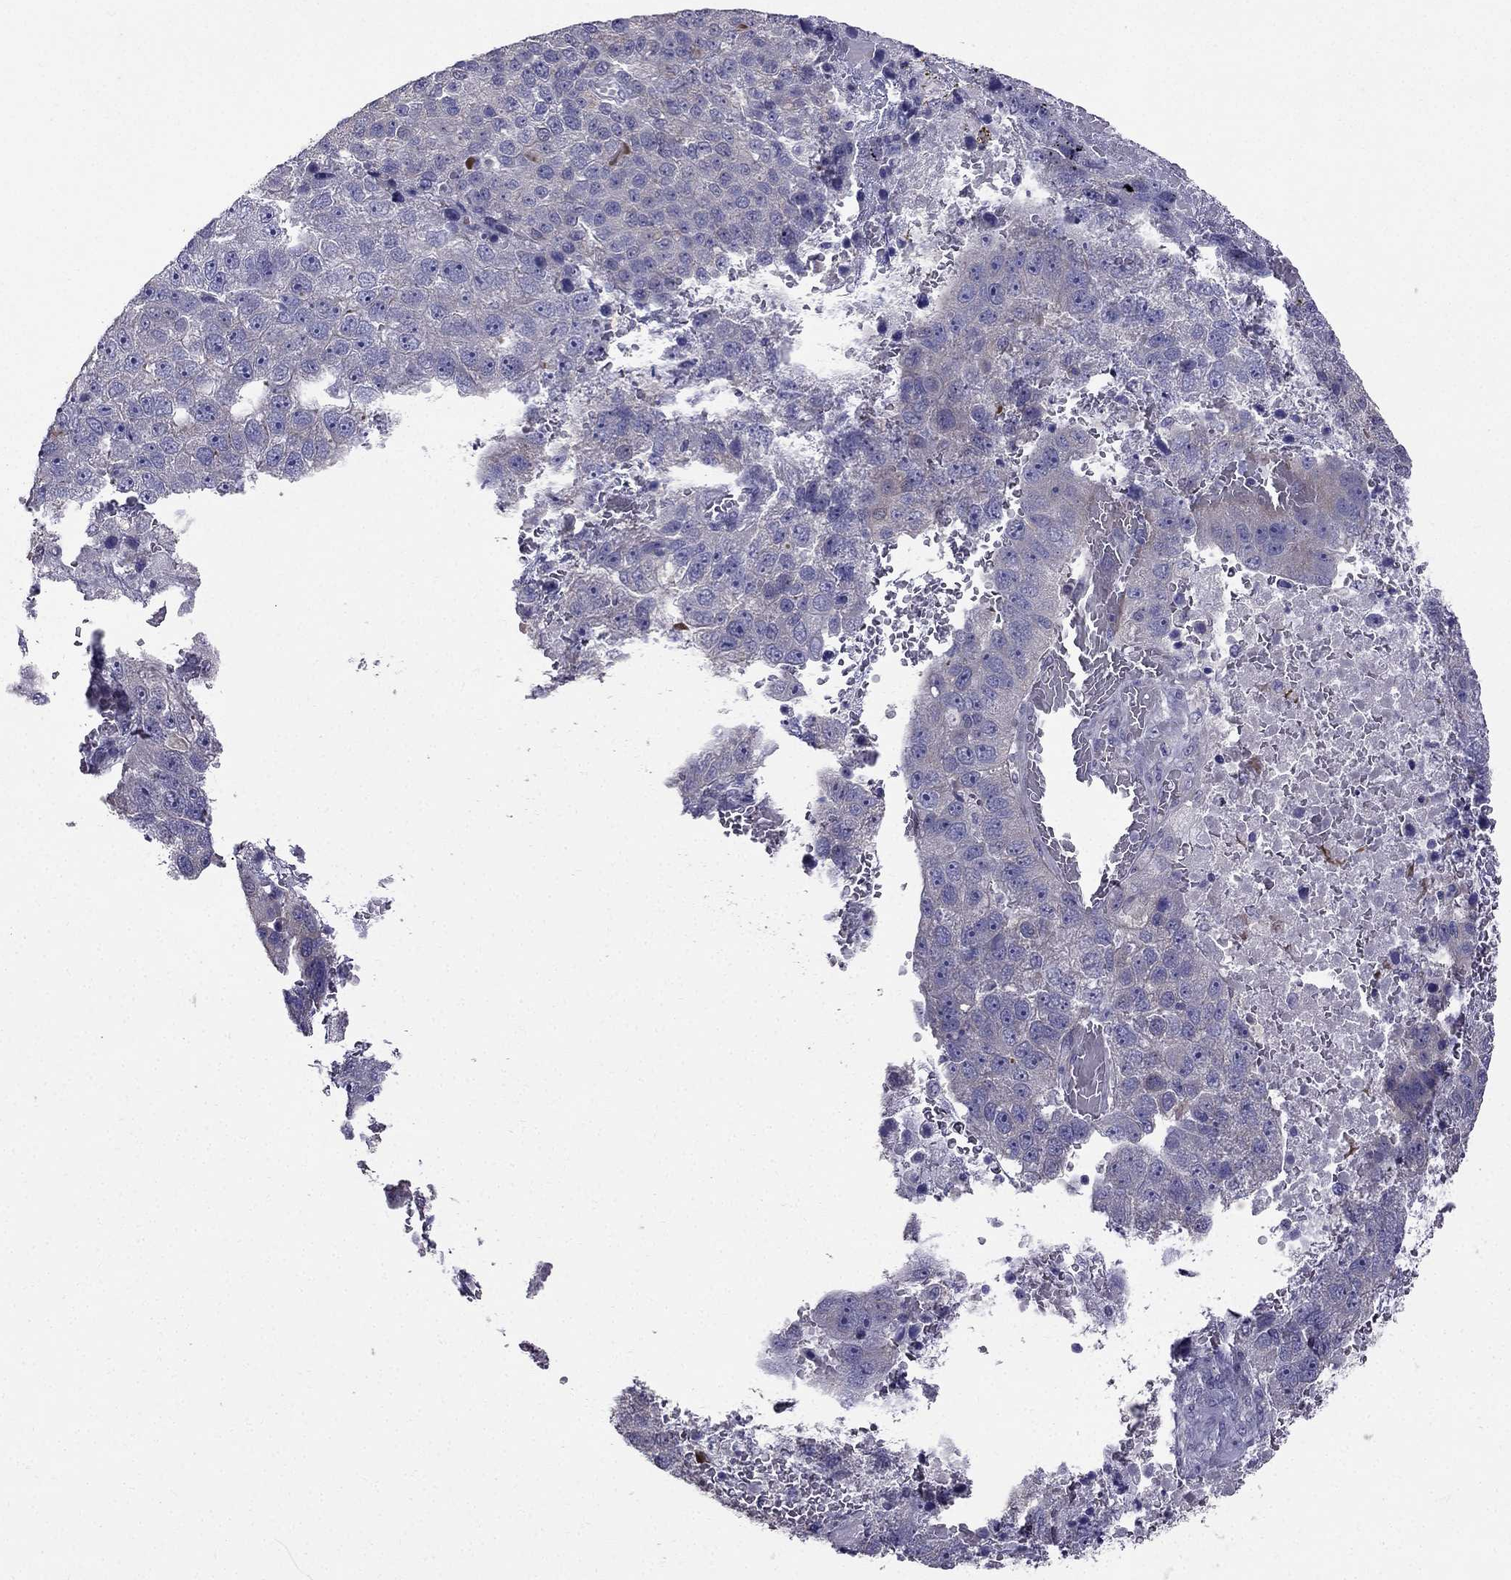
{"staining": {"intensity": "moderate", "quantity": "<25%", "location": "cytoplasmic/membranous"}, "tissue": "pancreatic cancer", "cell_type": "Tumor cells", "image_type": "cancer", "snomed": [{"axis": "morphology", "description": "Adenocarcinoma, NOS"}, {"axis": "topography", "description": "Pancreas"}], "caption": "Moderate cytoplasmic/membranous protein positivity is identified in about <25% of tumor cells in pancreatic cancer (adenocarcinoma).", "gene": "AS3MT", "patient": {"sex": "female", "age": 61}}